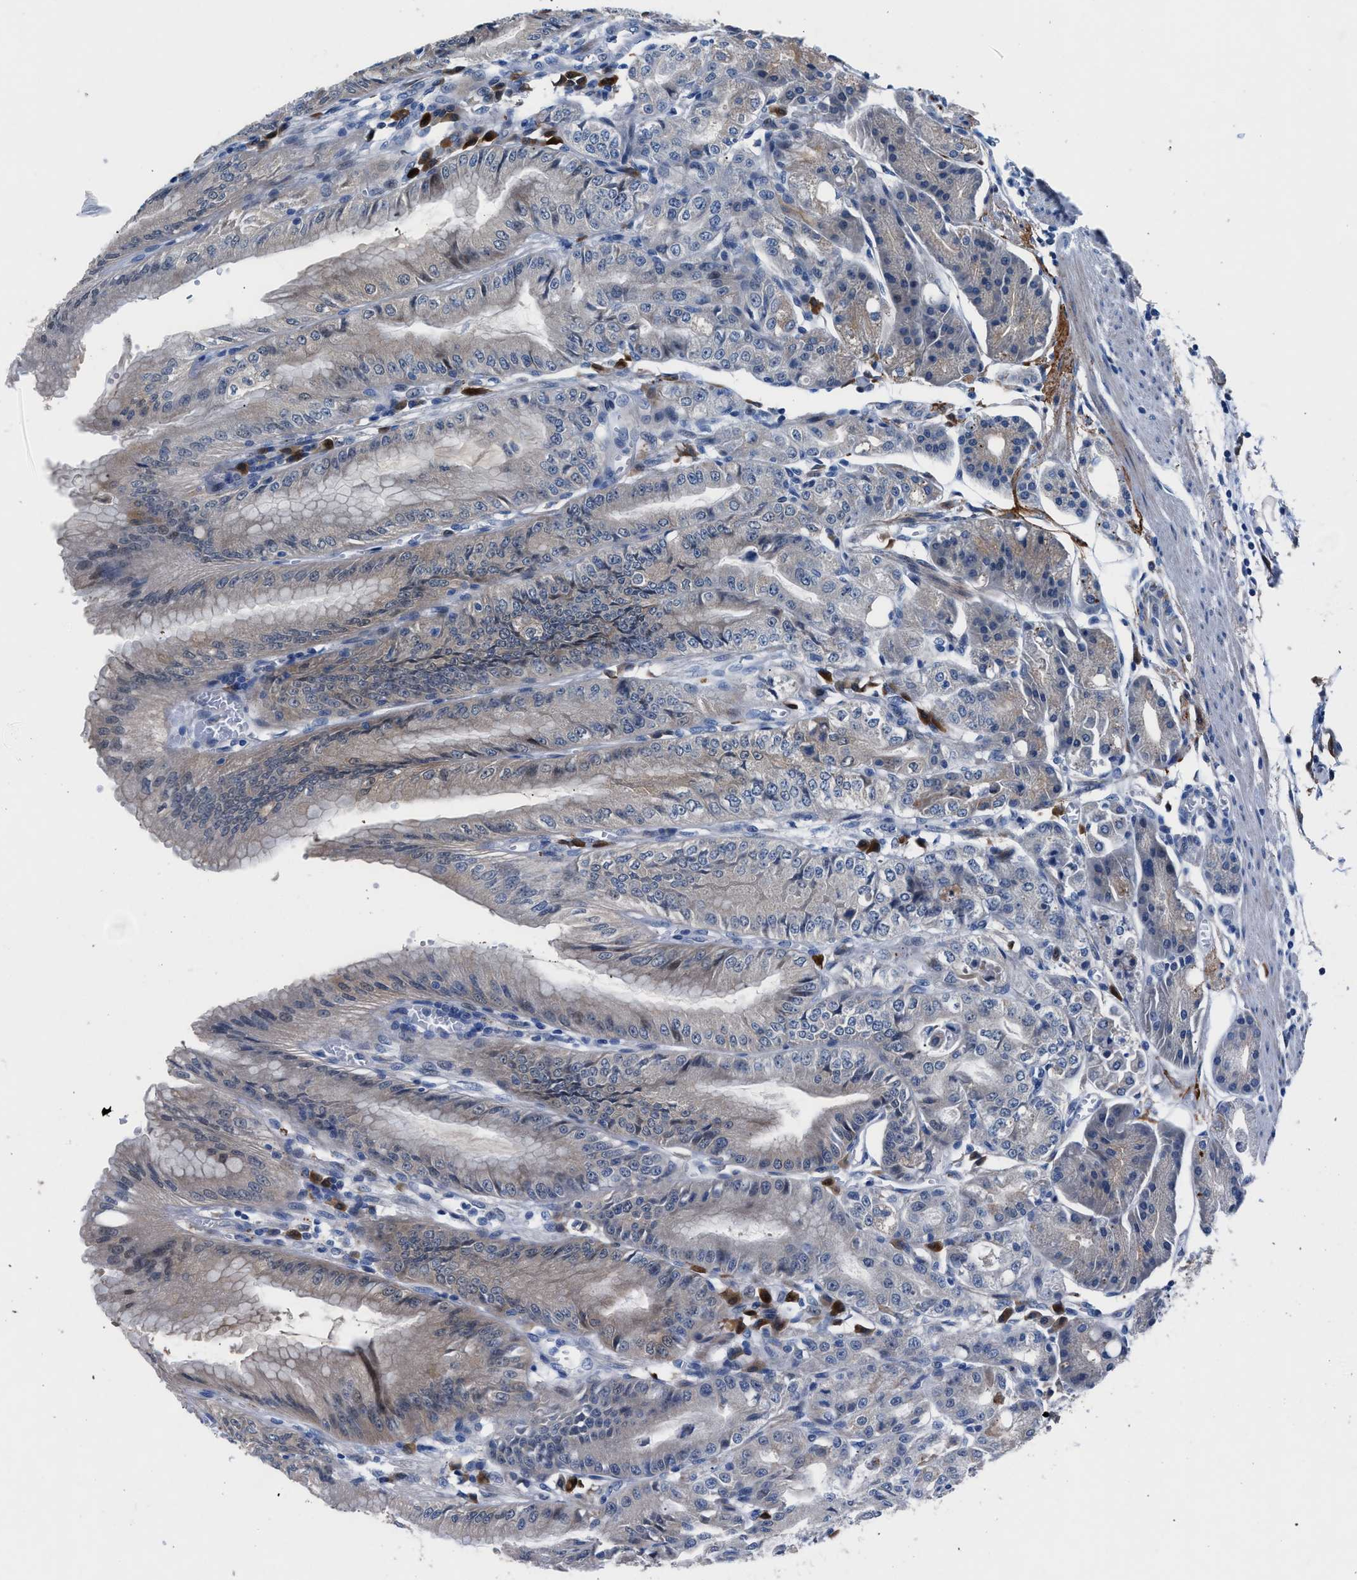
{"staining": {"intensity": "moderate", "quantity": ">75%", "location": "cytoplasmic/membranous"}, "tissue": "stomach", "cell_type": "Glandular cells", "image_type": "normal", "snomed": [{"axis": "morphology", "description": "Normal tissue, NOS"}, {"axis": "topography", "description": "Stomach, lower"}], "caption": "Stomach stained for a protein (brown) displays moderate cytoplasmic/membranous positive positivity in approximately >75% of glandular cells.", "gene": "UAP1", "patient": {"sex": "male", "age": 71}}